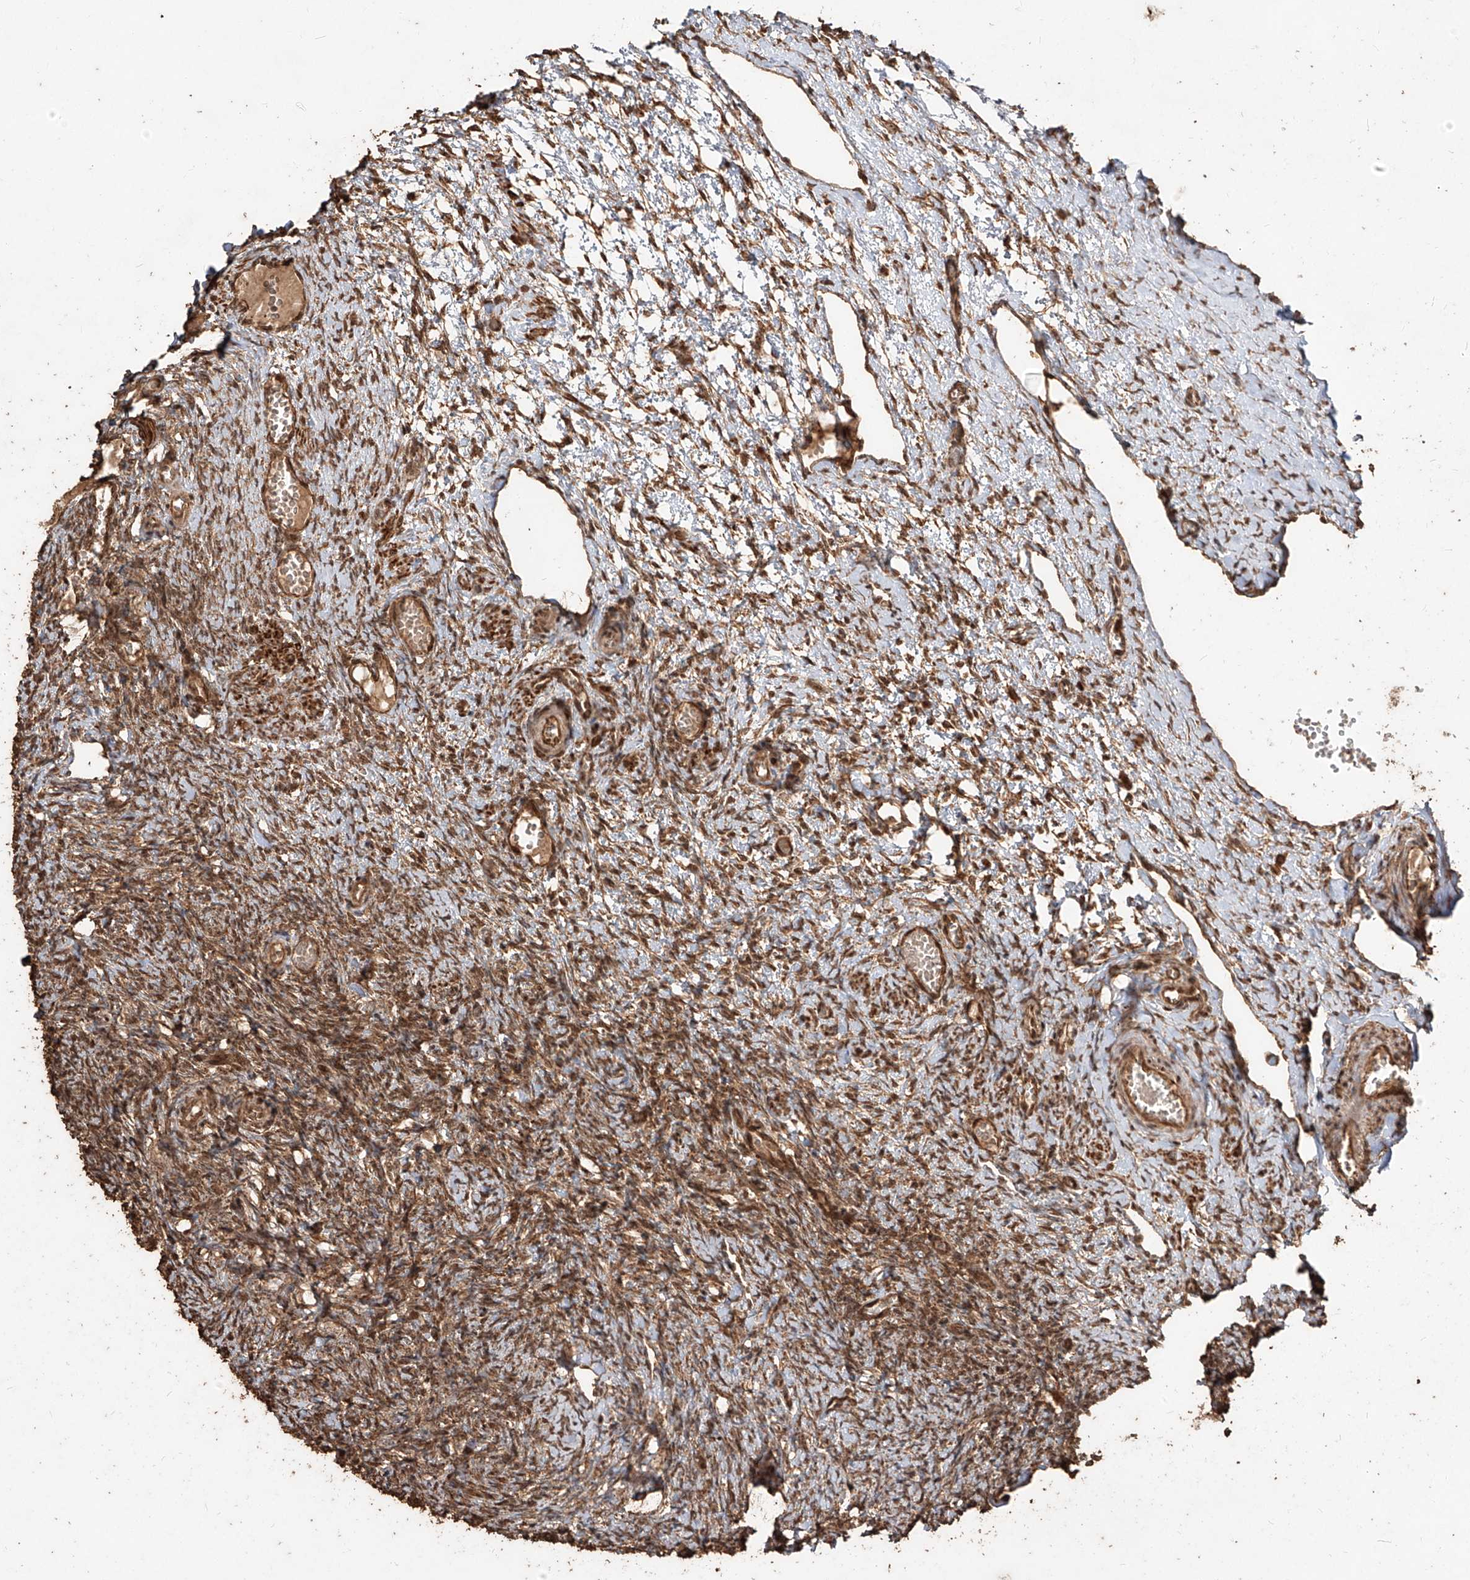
{"staining": {"intensity": "moderate", "quantity": ">75%", "location": "cytoplasmic/membranous,nuclear"}, "tissue": "ovary", "cell_type": "Ovarian stroma cells", "image_type": "normal", "snomed": [{"axis": "morphology", "description": "Adenocarcinoma, NOS"}, {"axis": "topography", "description": "Endometrium"}], "caption": "This histopathology image shows immunohistochemistry staining of unremarkable ovary, with medium moderate cytoplasmic/membranous,nuclear expression in about >75% of ovarian stroma cells.", "gene": "ZNF660", "patient": {"sex": "female", "age": 32}}